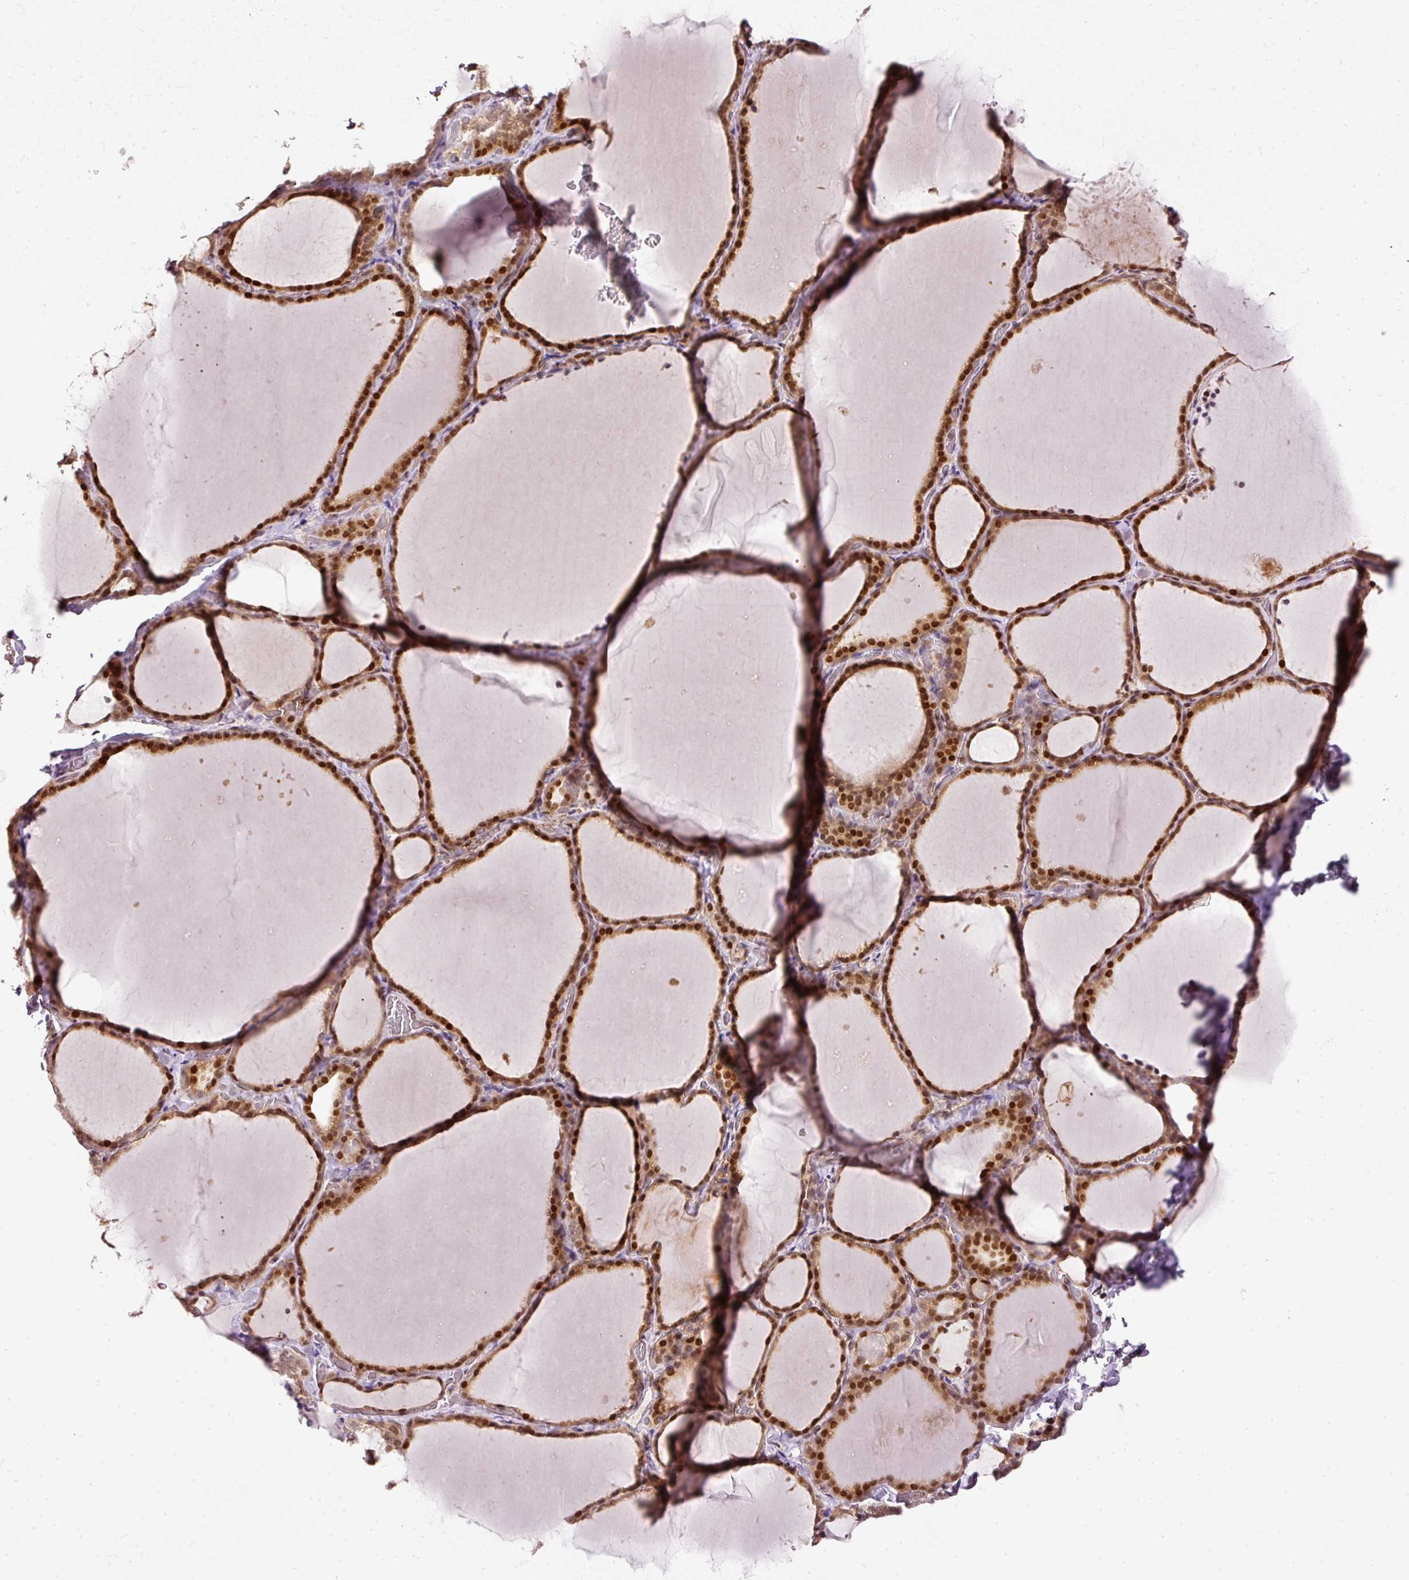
{"staining": {"intensity": "strong", "quantity": ">75%", "location": "cytoplasmic/membranous,nuclear"}, "tissue": "thyroid gland", "cell_type": "Glandular cells", "image_type": "normal", "snomed": [{"axis": "morphology", "description": "Normal tissue, NOS"}, {"axis": "topography", "description": "Thyroid gland"}], "caption": "Strong cytoplasmic/membranous,nuclear protein positivity is present in approximately >75% of glandular cells in thyroid gland.", "gene": "ZNF778", "patient": {"sex": "female", "age": 22}}